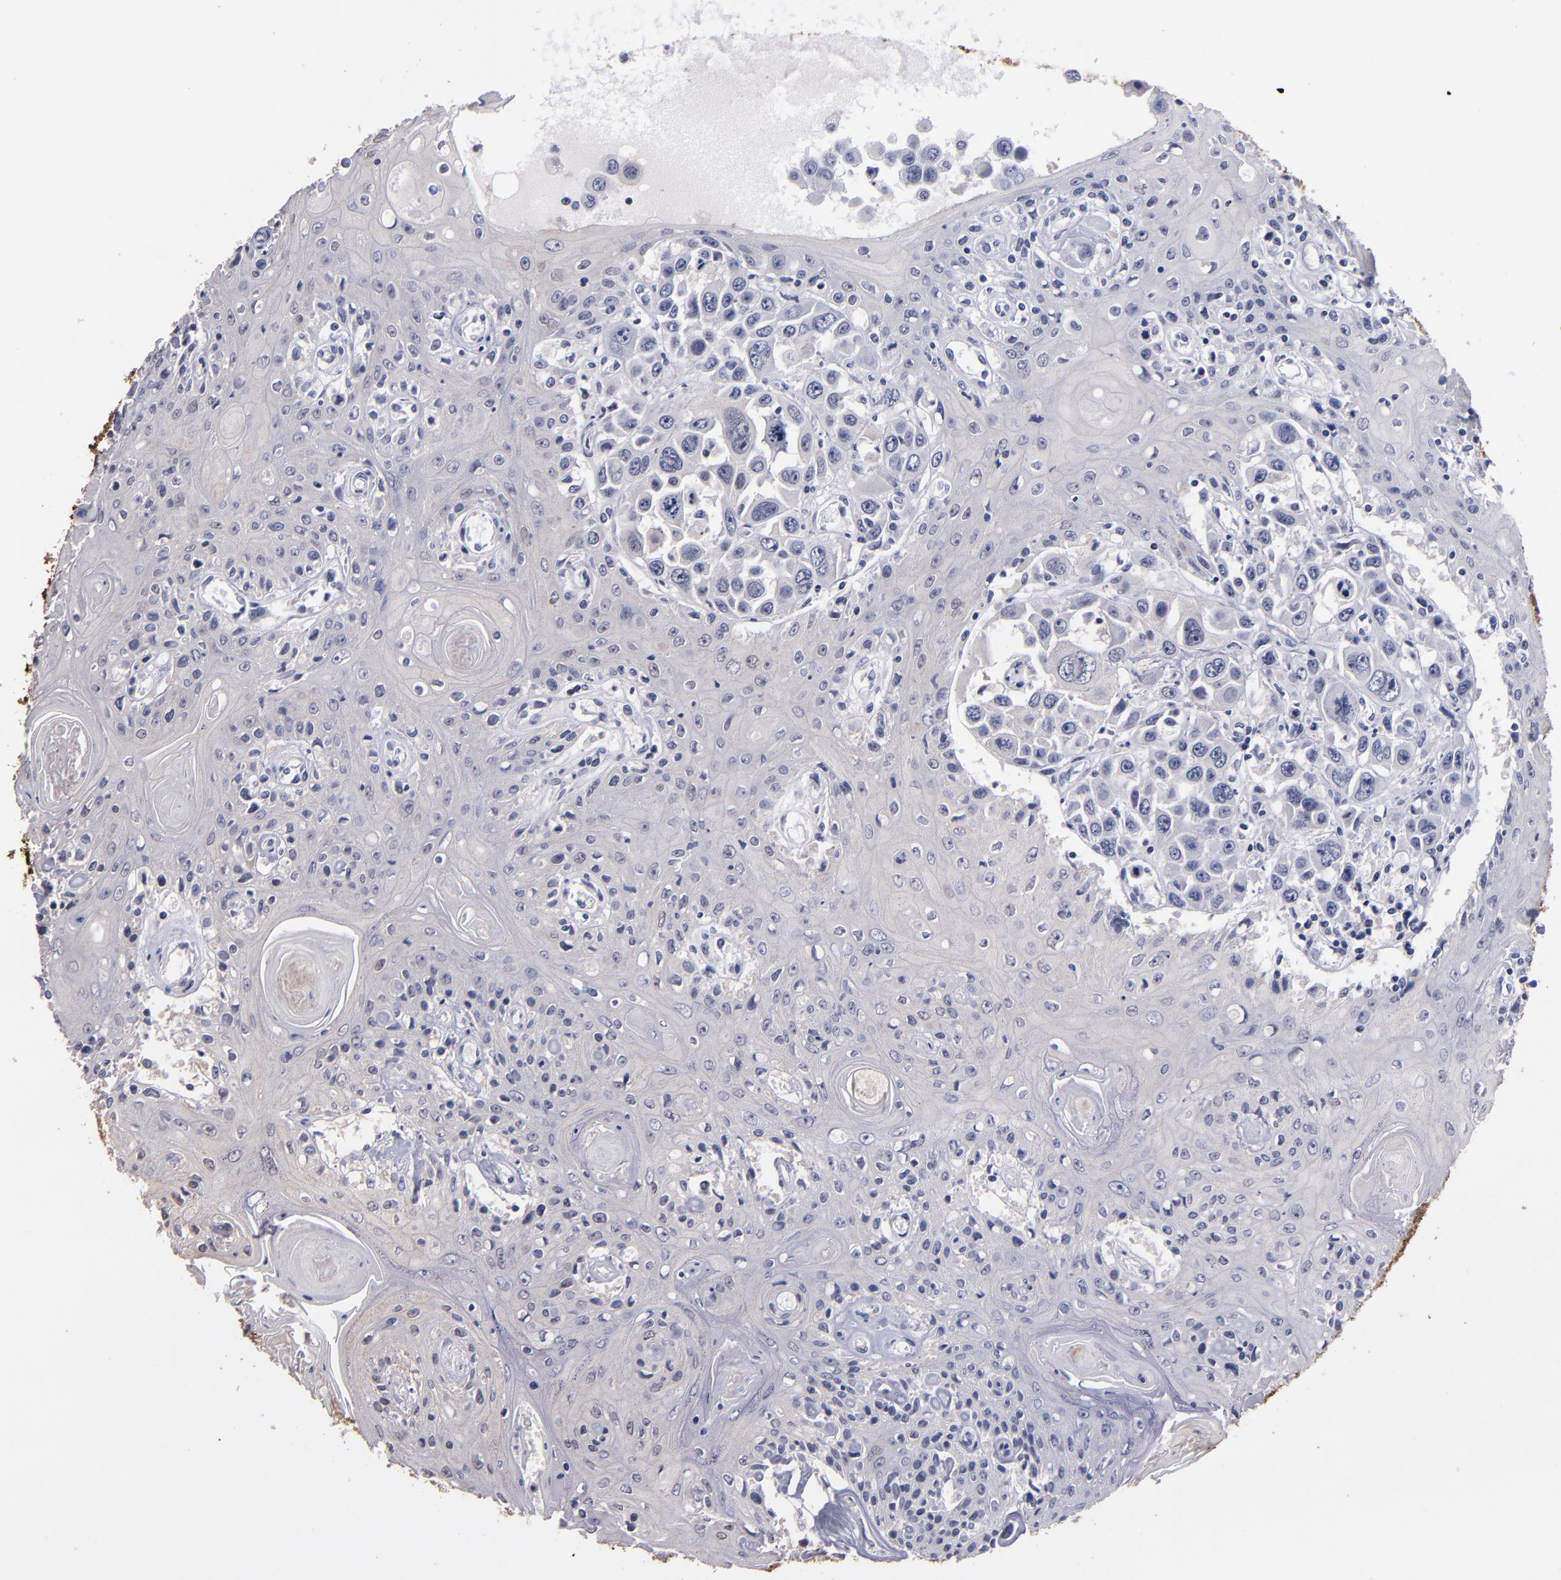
{"staining": {"intensity": "negative", "quantity": "none", "location": "none"}, "tissue": "head and neck cancer", "cell_type": "Tumor cells", "image_type": "cancer", "snomed": [{"axis": "morphology", "description": "Squamous cell carcinoma, NOS"}, {"axis": "topography", "description": "Oral tissue"}, {"axis": "topography", "description": "Head-Neck"}], "caption": "High magnification brightfield microscopy of head and neck cancer stained with DAB (brown) and counterstained with hematoxylin (blue): tumor cells show no significant staining. (Brightfield microscopy of DAB immunohistochemistry (IHC) at high magnification).", "gene": "S100A1", "patient": {"sex": "female", "age": 76}}